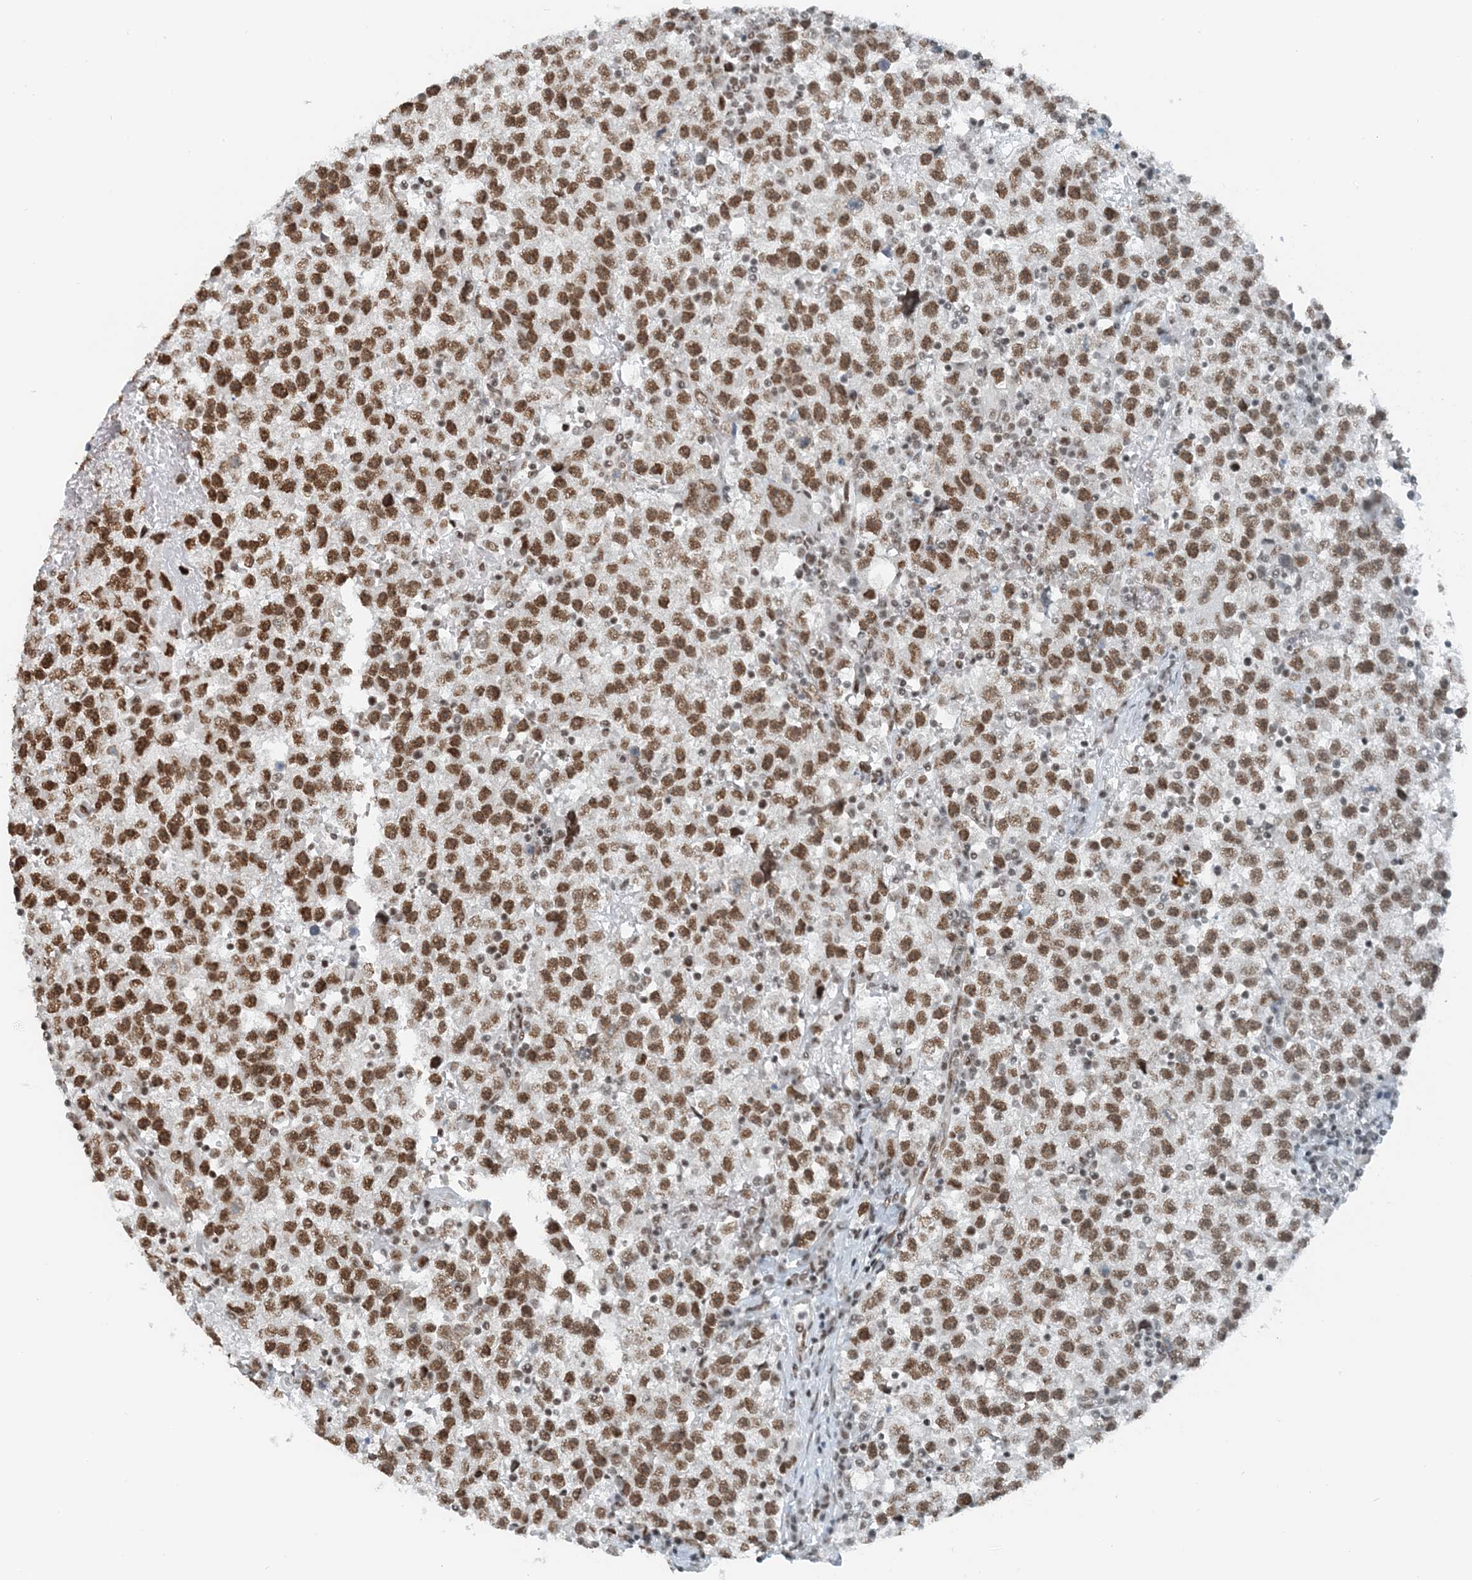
{"staining": {"intensity": "strong", "quantity": ">75%", "location": "nuclear"}, "tissue": "testis cancer", "cell_type": "Tumor cells", "image_type": "cancer", "snomed": [{"axis": "morphology", "description": "Seminoma, NOS"}, {"axis": "topography", "description": "Testis"}], "caption": "Immunohistochemical staining of human seminoma (testis) reveals high levels of strong nuclear protein expression in about >75% of tumor cells.", "gene": "ZNF500", "patient": {"sex": "male", "age": 22}}